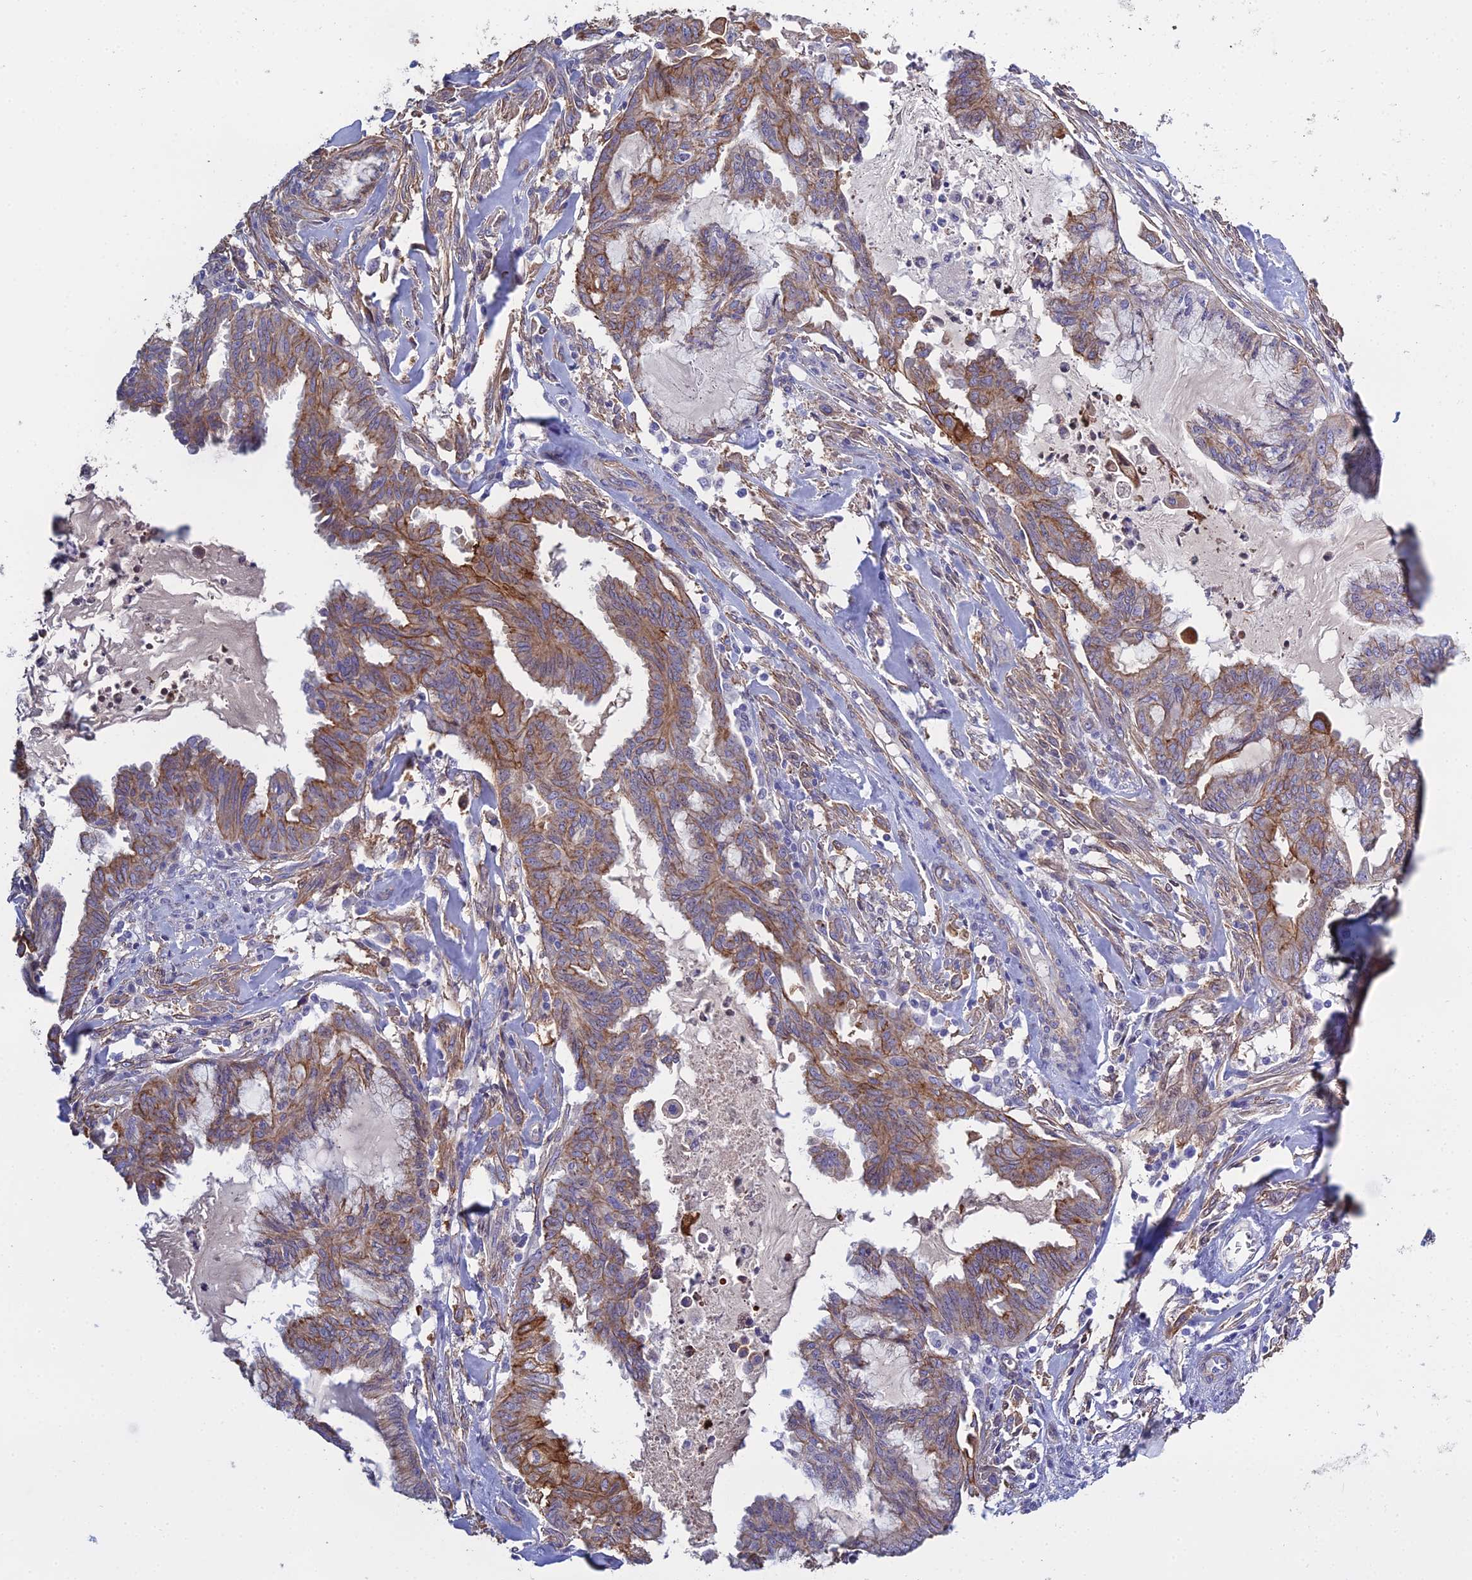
{"staining": {"intensity": "moderate", "quantity": "25%-75%", "location": "cytoplasmic/membranous"}, "tissue": "endometrial cancer", "cell_type": "Tumor cells", "image_type": "cancer", "snomed": [{"axis": "morphology", "description": "Adenocarcinoma, NOS"}, {"axis": "topography", "description": "Endometrium"}], "caption": "Endometrial adenocarcinoma tissue displays moderate cytoplasmic/membranous expression in approximately 25%-75% of tumor cells, visualized by immunohistochemistry. (DAB IHC, brown staining for protein, blue staining for nuclei).", "gene": "LZTS2", "patient": {"sex": "female", "age": 86}}